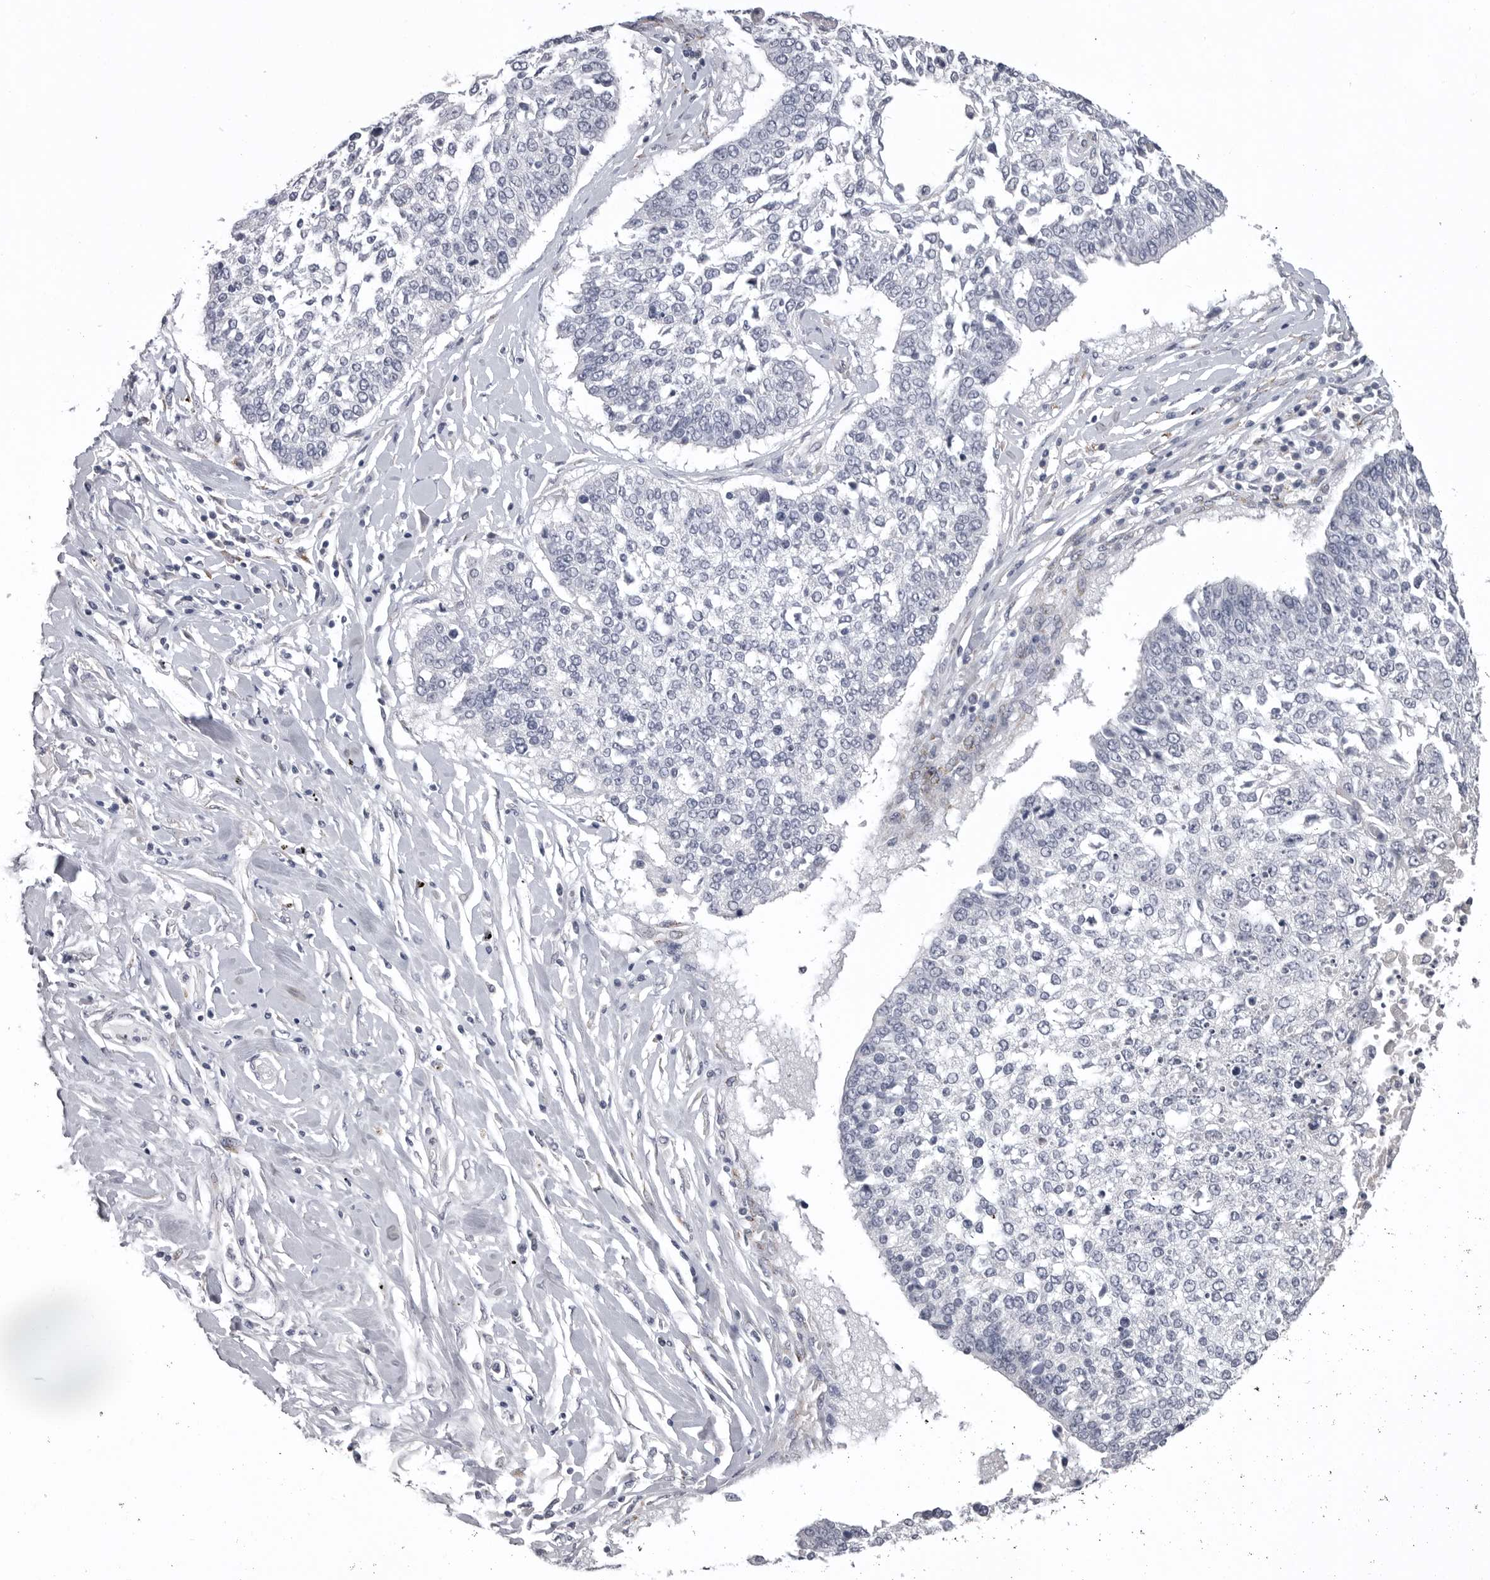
{"staining": {"intensity": "negative", "quantity": "none", "location": "none"}, "tissue": "lung cancer", "cell_type": "Tumor cells", "image_type": "cancer", "snomed": [{"axis": "morphology", "description": "Normal tissue, NOS"}, {"axis": "morphology", "description": "Squamous cell carcinoma, NOS"}, {"axis": "topography", "description": "Cartilage tissue"}, {"axis": "topography", "description": "Bronchus"}, {"axis": "topography", "description": "Lung"}, {"axis": "topography", "description": "Peripheral nerve tissue"}], "caption": "DAB (3,3'-diaminobenzidine) immunohistochemical staining of lung squamous cell carcinoma shows no significant staining in tumor cells.", "gene": "SERPING1", "patient": {"sex": "female", "age": 49}}